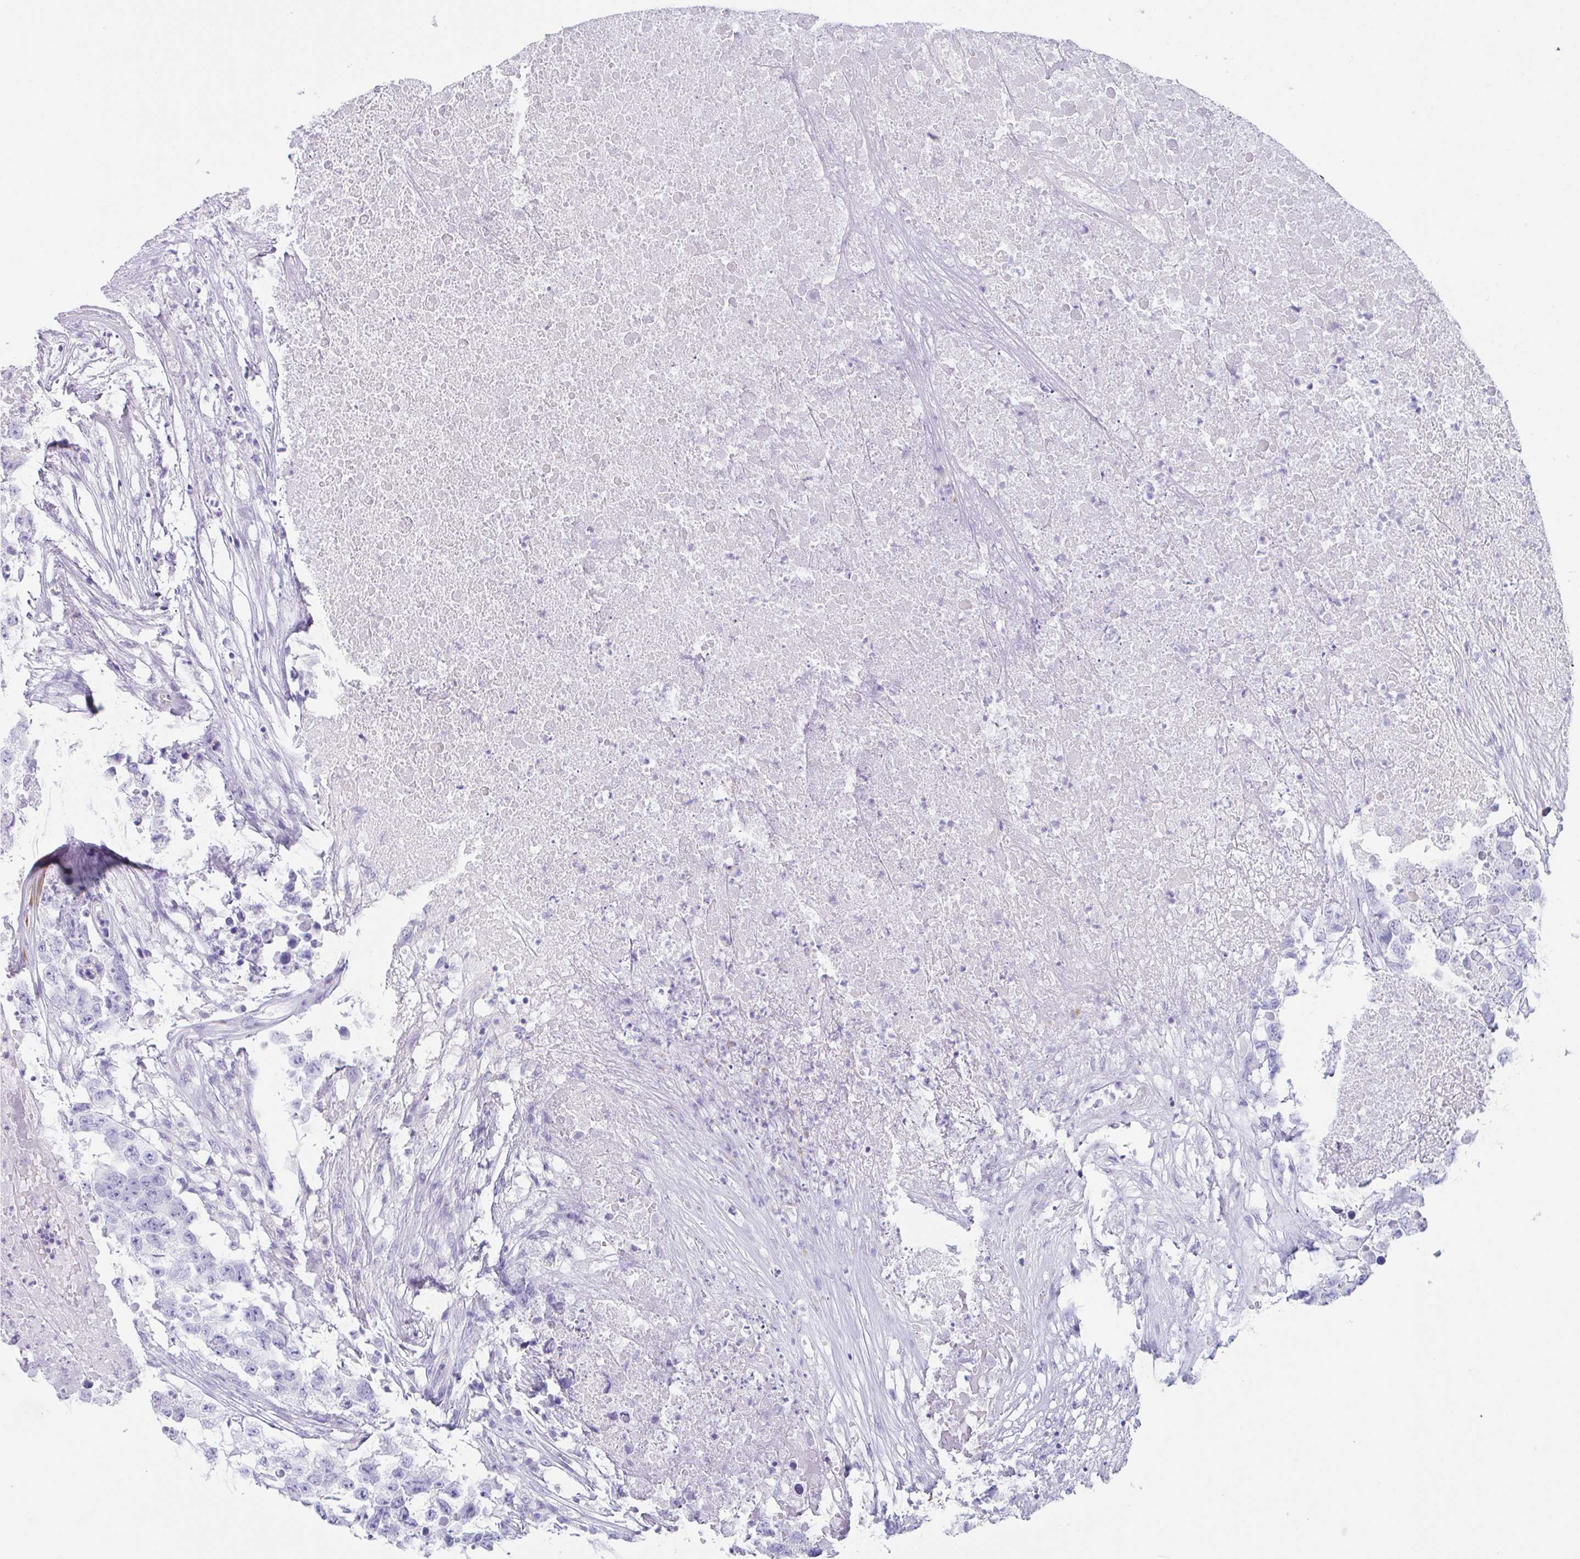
{"staining": {"intensity": "negative", "quantity": "none", "location": "none"}, "tissue": "testis cancer", "cell_type": "Tumor cells", "image_type": "cancer", "snomed": [{"axis": "morphology", "description": "Carcinoma, Embryonal, NOS"}, {"axis": "topography", "description": "Testis"}], "caption": "Immunohistochemical staining of human testis cancer (embryonal carcinoma) reveals no significant expression in tumor cells. (Brightfield microscopy of DAB IHC at high magnification).", "gene": "TAS2R41", "patient": {"sex": "male", "age": 83}}